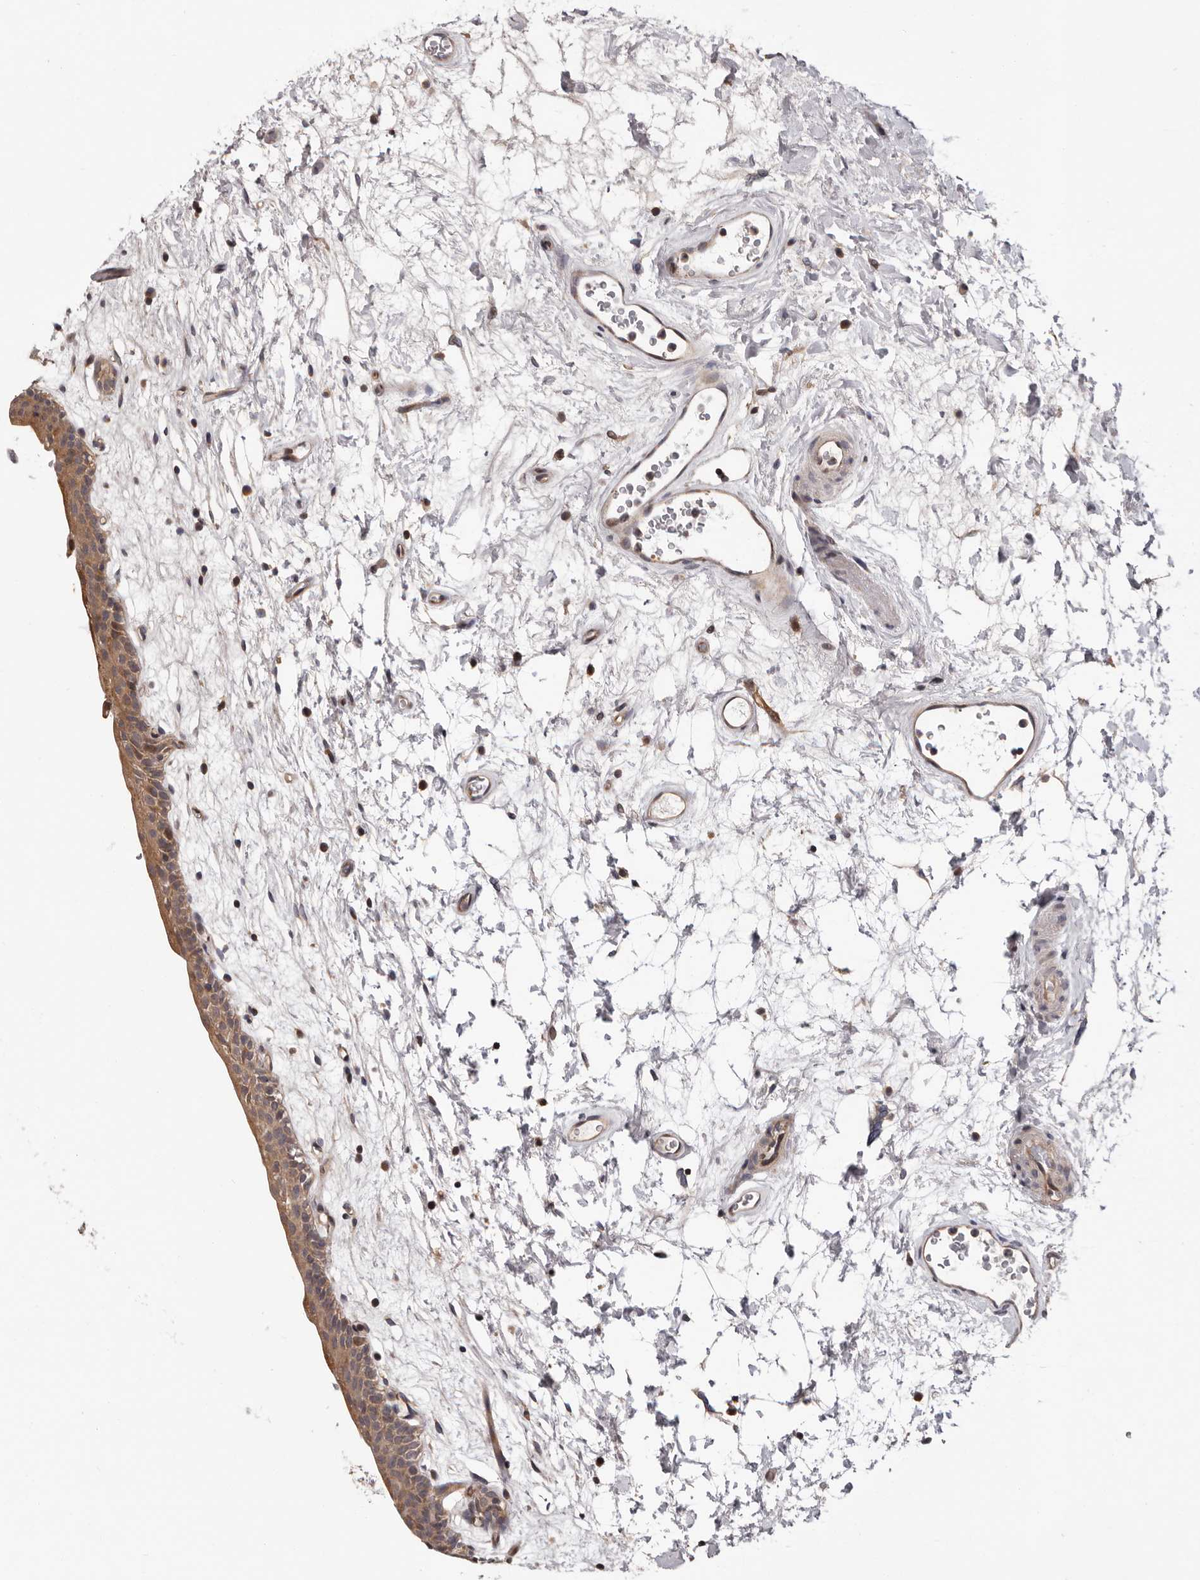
{"staining": {"intensity": "moderate", "quantity": "25%-75%", "location": "cytoplasmic/membranous"}, "tissue": "urinary bladder", "cell_type": "Urothelial cells", "image_type": "normal", "snomed": [{"axis": "morphology", "description": "Normal tissue, NOS"}, {"axis": "topography", "description": "Urinary bladder"}], "caption": "Immunohistochemical staining of normal human urinary bladder shows medium levels of moderate cytoplasmic/membranous staining in approximately 25%-75% of urothelial cells.", "gene": "VPS37A", "patient": {"sex": "male", "age": 83}}